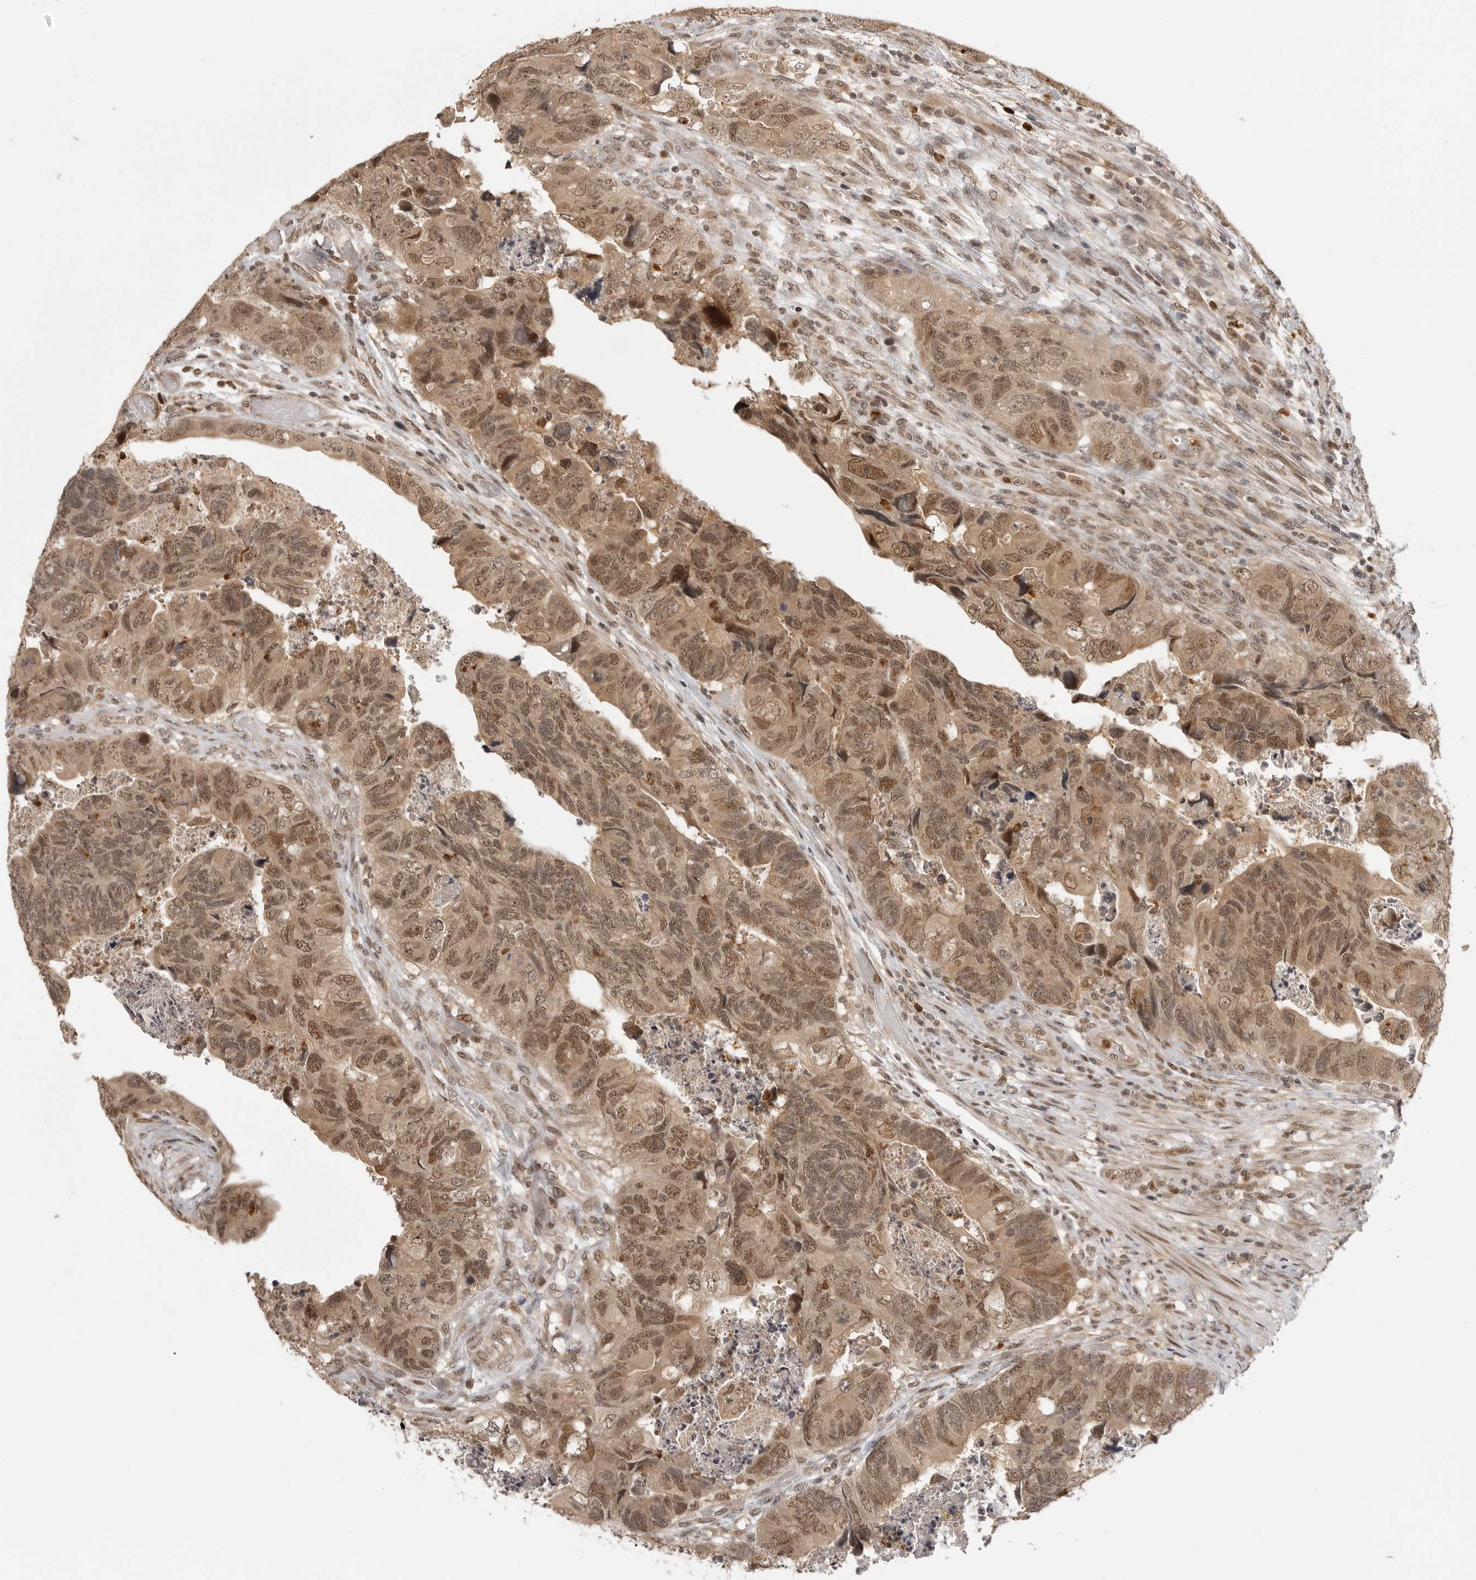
{"staining": {"intensity": "moderate", "quantity": ">75%", "location": "cytoplasmic/membranous,nuclear"}, "tissue": "colorectal cancer", "cell_type": "Tumor cells", "image_type": "cancer", "snomed": [{"axis": "morphology", "description": "Adenocarcinoma, NOS"}, {"axis": "topography", "description": "Rectum"}], "caption": "Brown immunohistochemical staining in human colorectal adenocarcinoma demonstrates moderate cytoplasmic/membranous and nuclear expression in about >75% of tumor cells. (IHC, brightfield microscopy, high magnification).", "gene": "PEG3", "patient": {"sex": "male", "age": 63}}